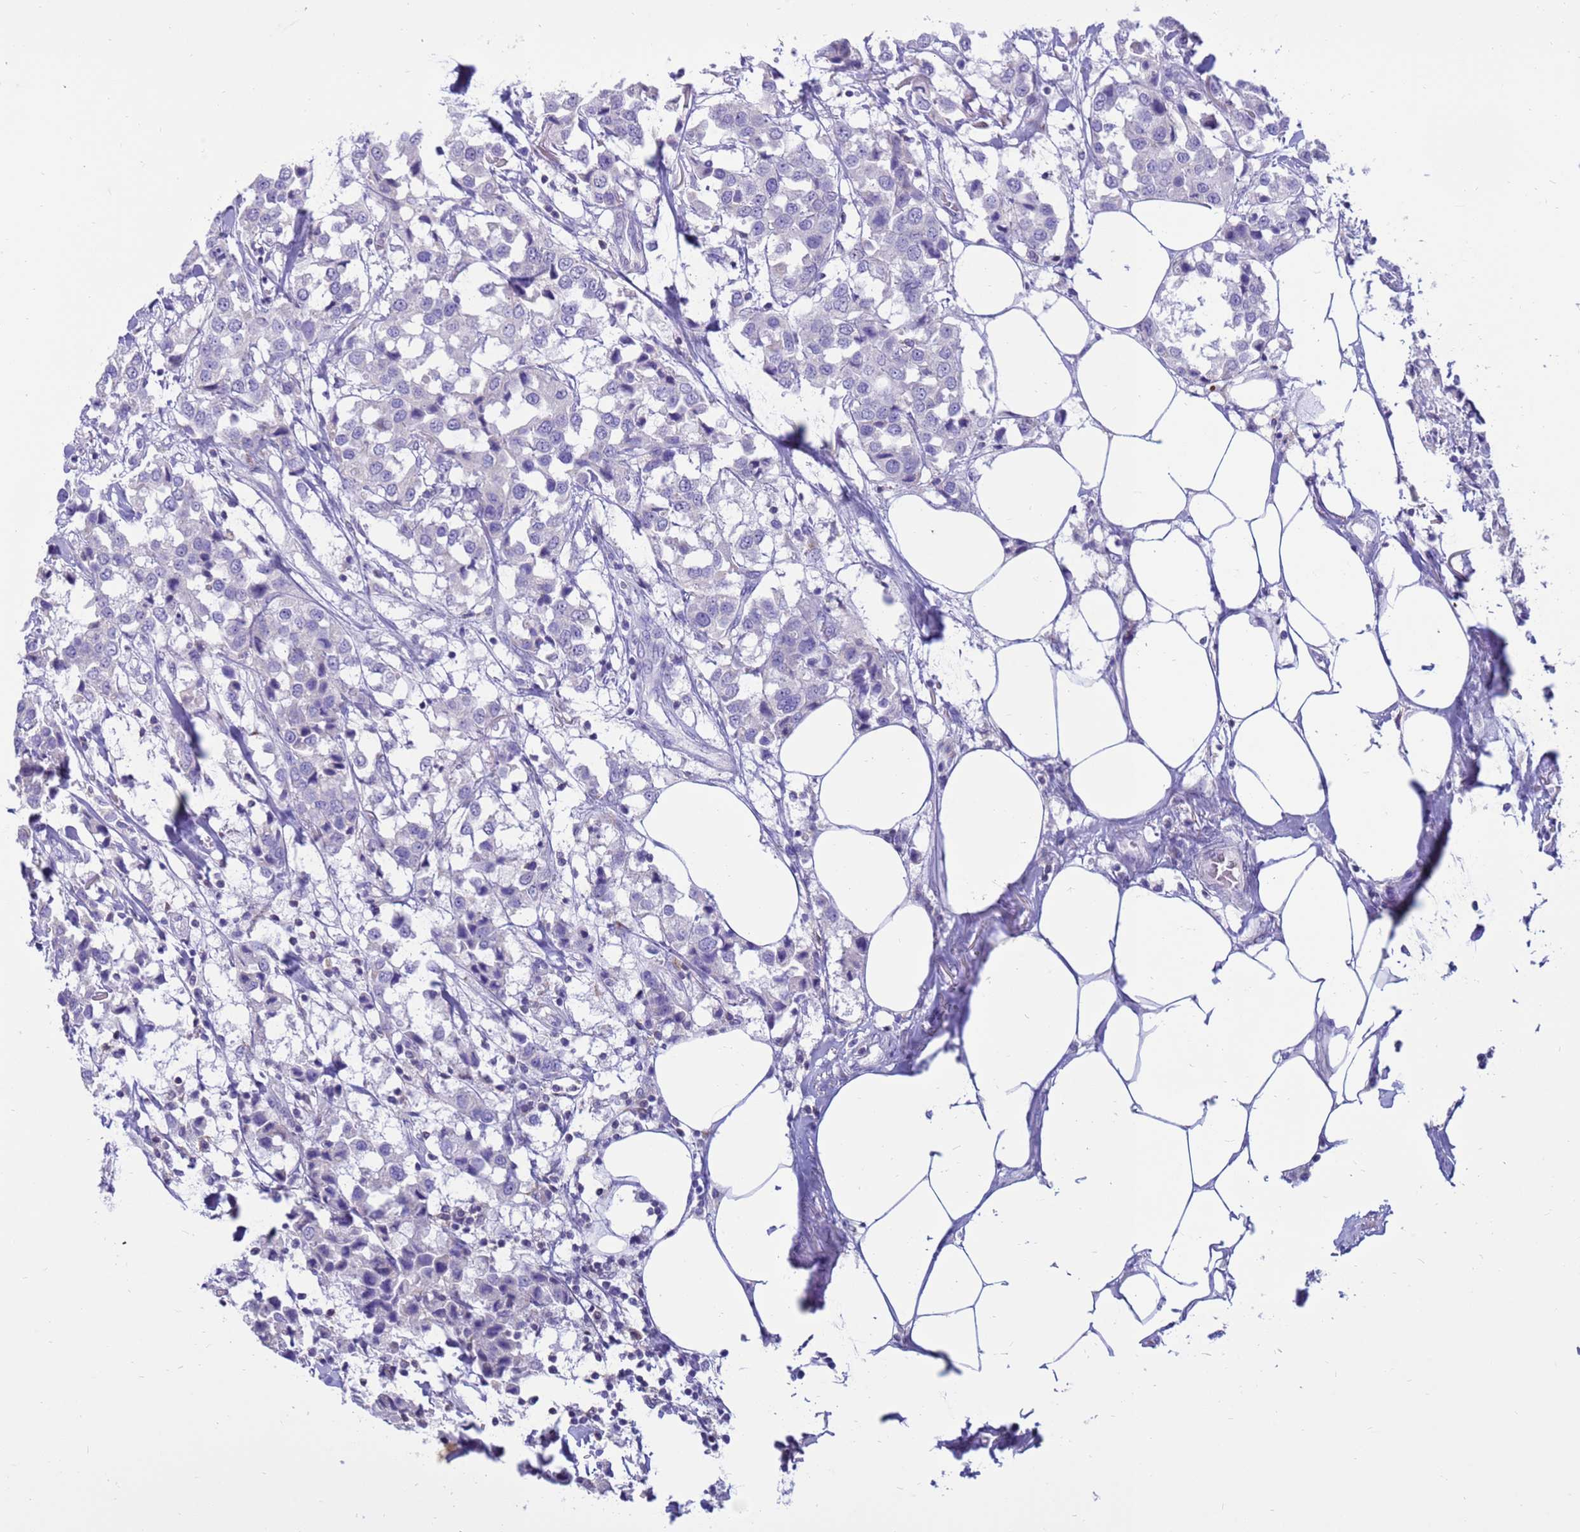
{"staining": {"intensity": "negative", "quantity": "none", "location": "none"}, "tissue": "breast cancer", "cell_type": "Tumor cells", "image_type": "cancer", "snomed": [{"axis": "morphology", "description": "Duct carcinoma"}, {"axis": "topography", "description": "Breast"}], "caption": "A micrograph of human breast cancer (infiltrating ductal carcinoma) is negative for staining in tumor cells.", "gene": "PDE10A", "patient": {"sex": "female", "age": 80}}